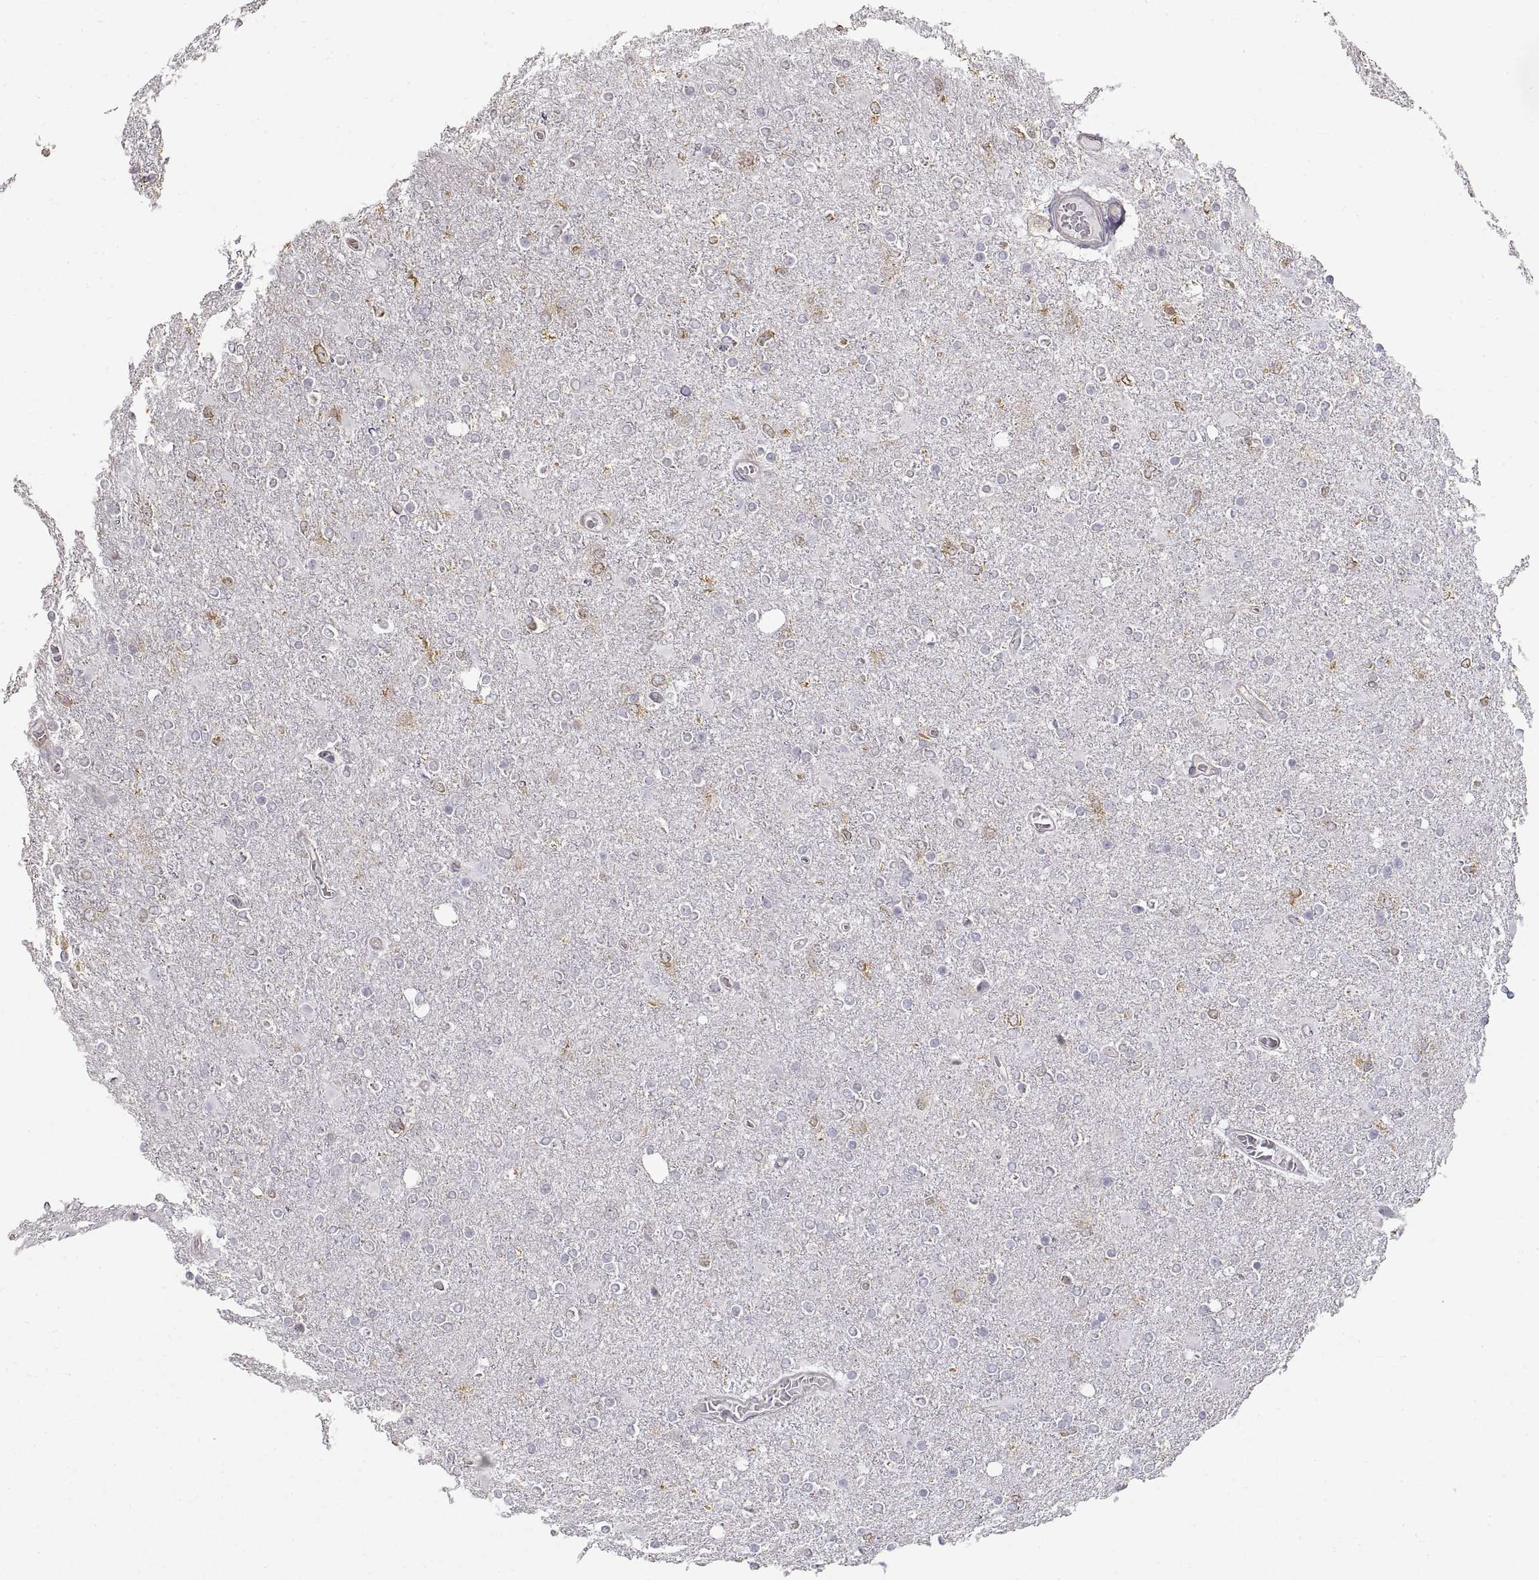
{"staining": {"intensity": "weak", "quantity": "<25%", "location": "cytoplasmic/membranous"}, "tissue": "glioma", "cell_type": "Tumor cells", "image_type": "cancer", "snomed": [{"axis": "morphology", "description": "Glioma, malignant, High grade"}, {"axis": "topography", "description": "Cerebral cortex"}], "caption": "IHC image of neoplastic tissue: glioma stained with DAB (3,3'-diaminobenzidine) displays no significant protein expression in tumor cells.", "gene": "HSP90AB1", "patient": {"sex": "male", "age": 70}}